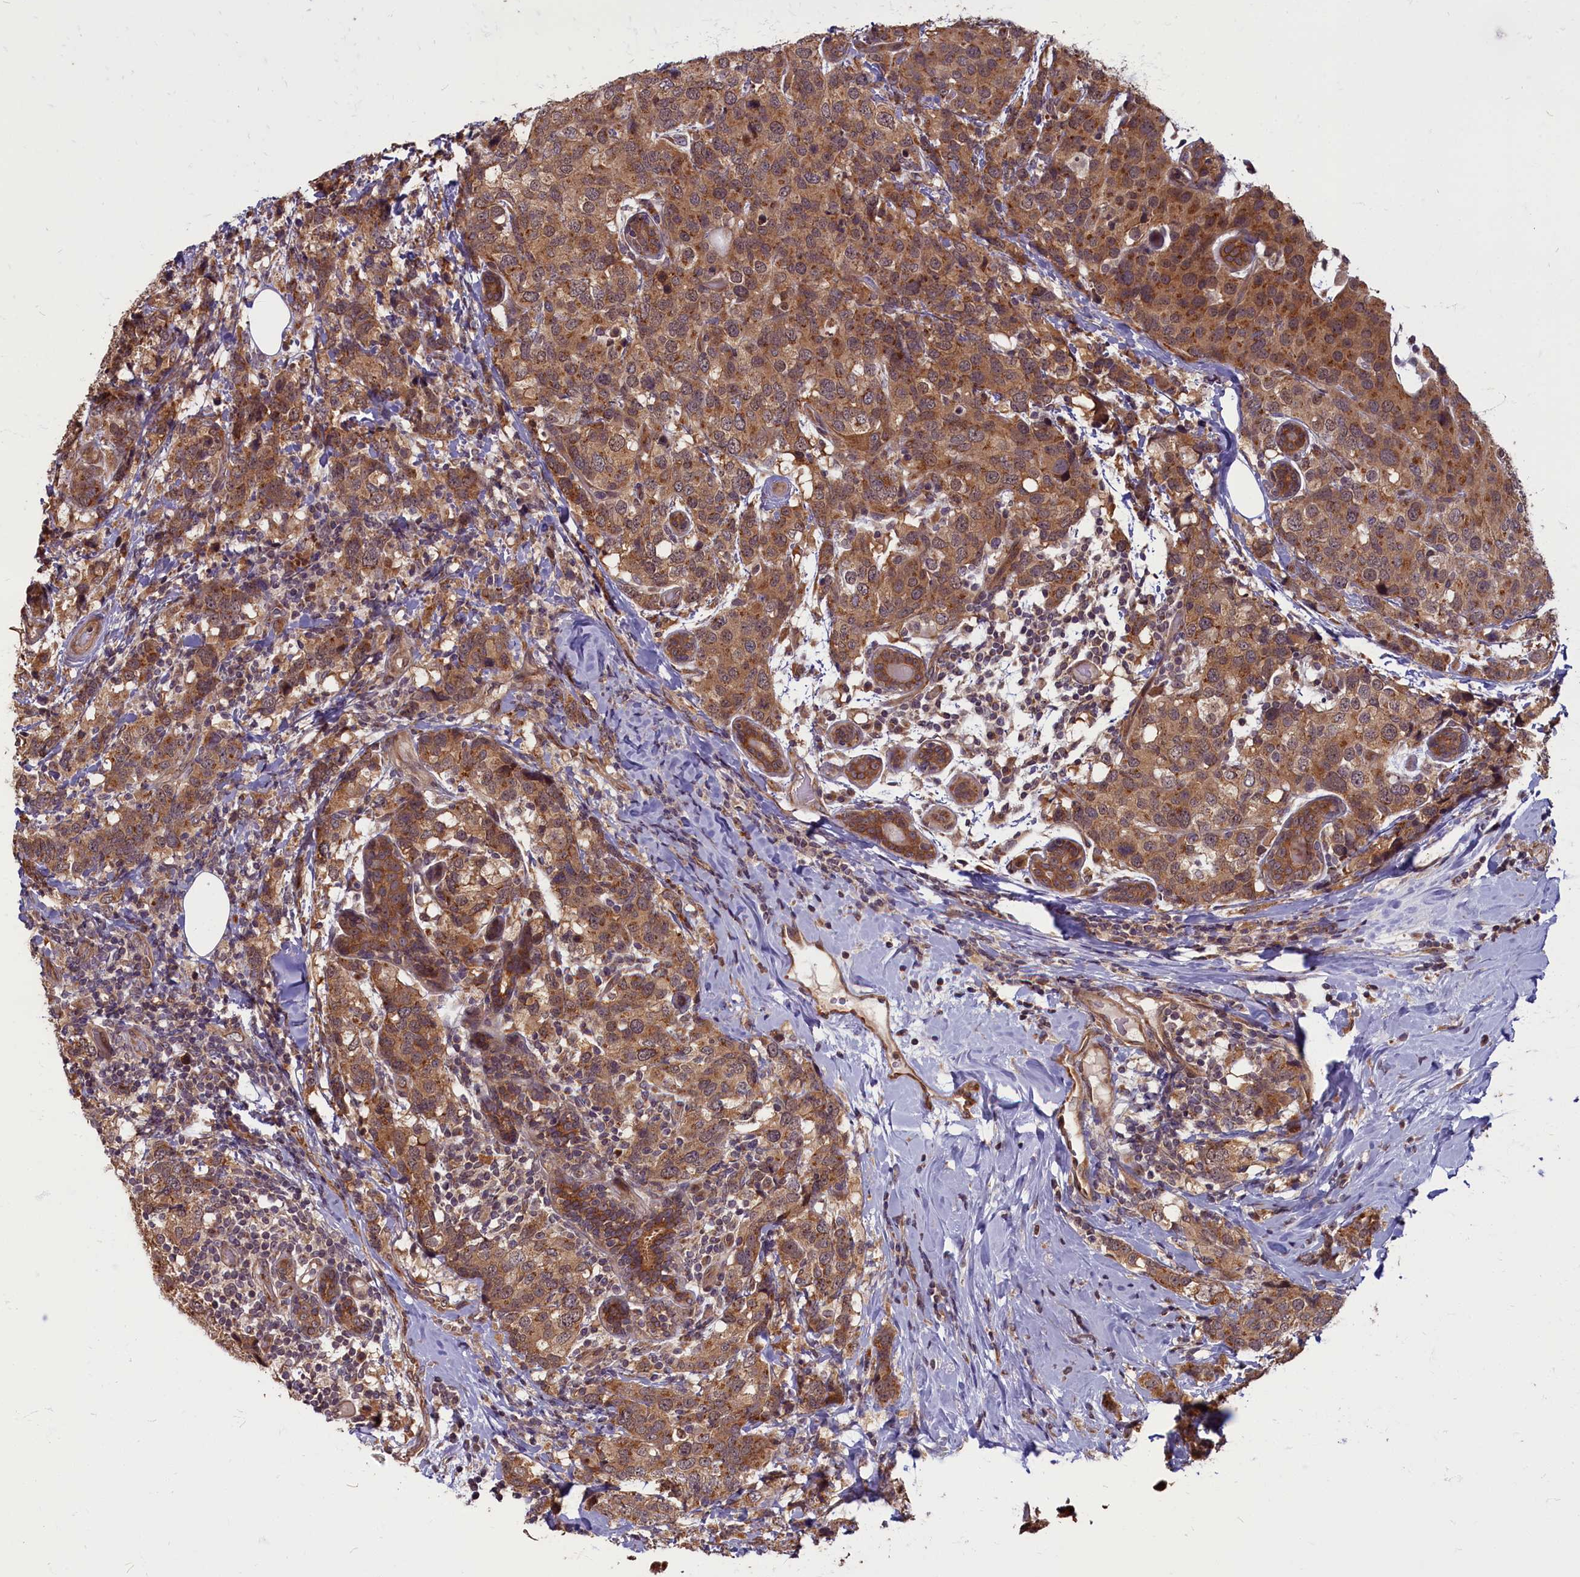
{"staining": {"intensity": "strong", "quantity": ">75%", "location": "cytoplasmic/membranous"}, "tissue": "breast cancer", "cell_type": "Tumor cells", "image_type": "cancer", "snomed": [{"axis": "morphology", "description": "Lobular carcinoma"}, {"axis": "topography", "description": "Breast"}], "caption": "A high amount of strong cytoplasmic/membranous positivity is appreciated in about >75% of tumor cells in breast cancer (lobular carcinoma) tissue.", "gene": "MYCBP", "patient": {"sex": "female", "age": 59}}